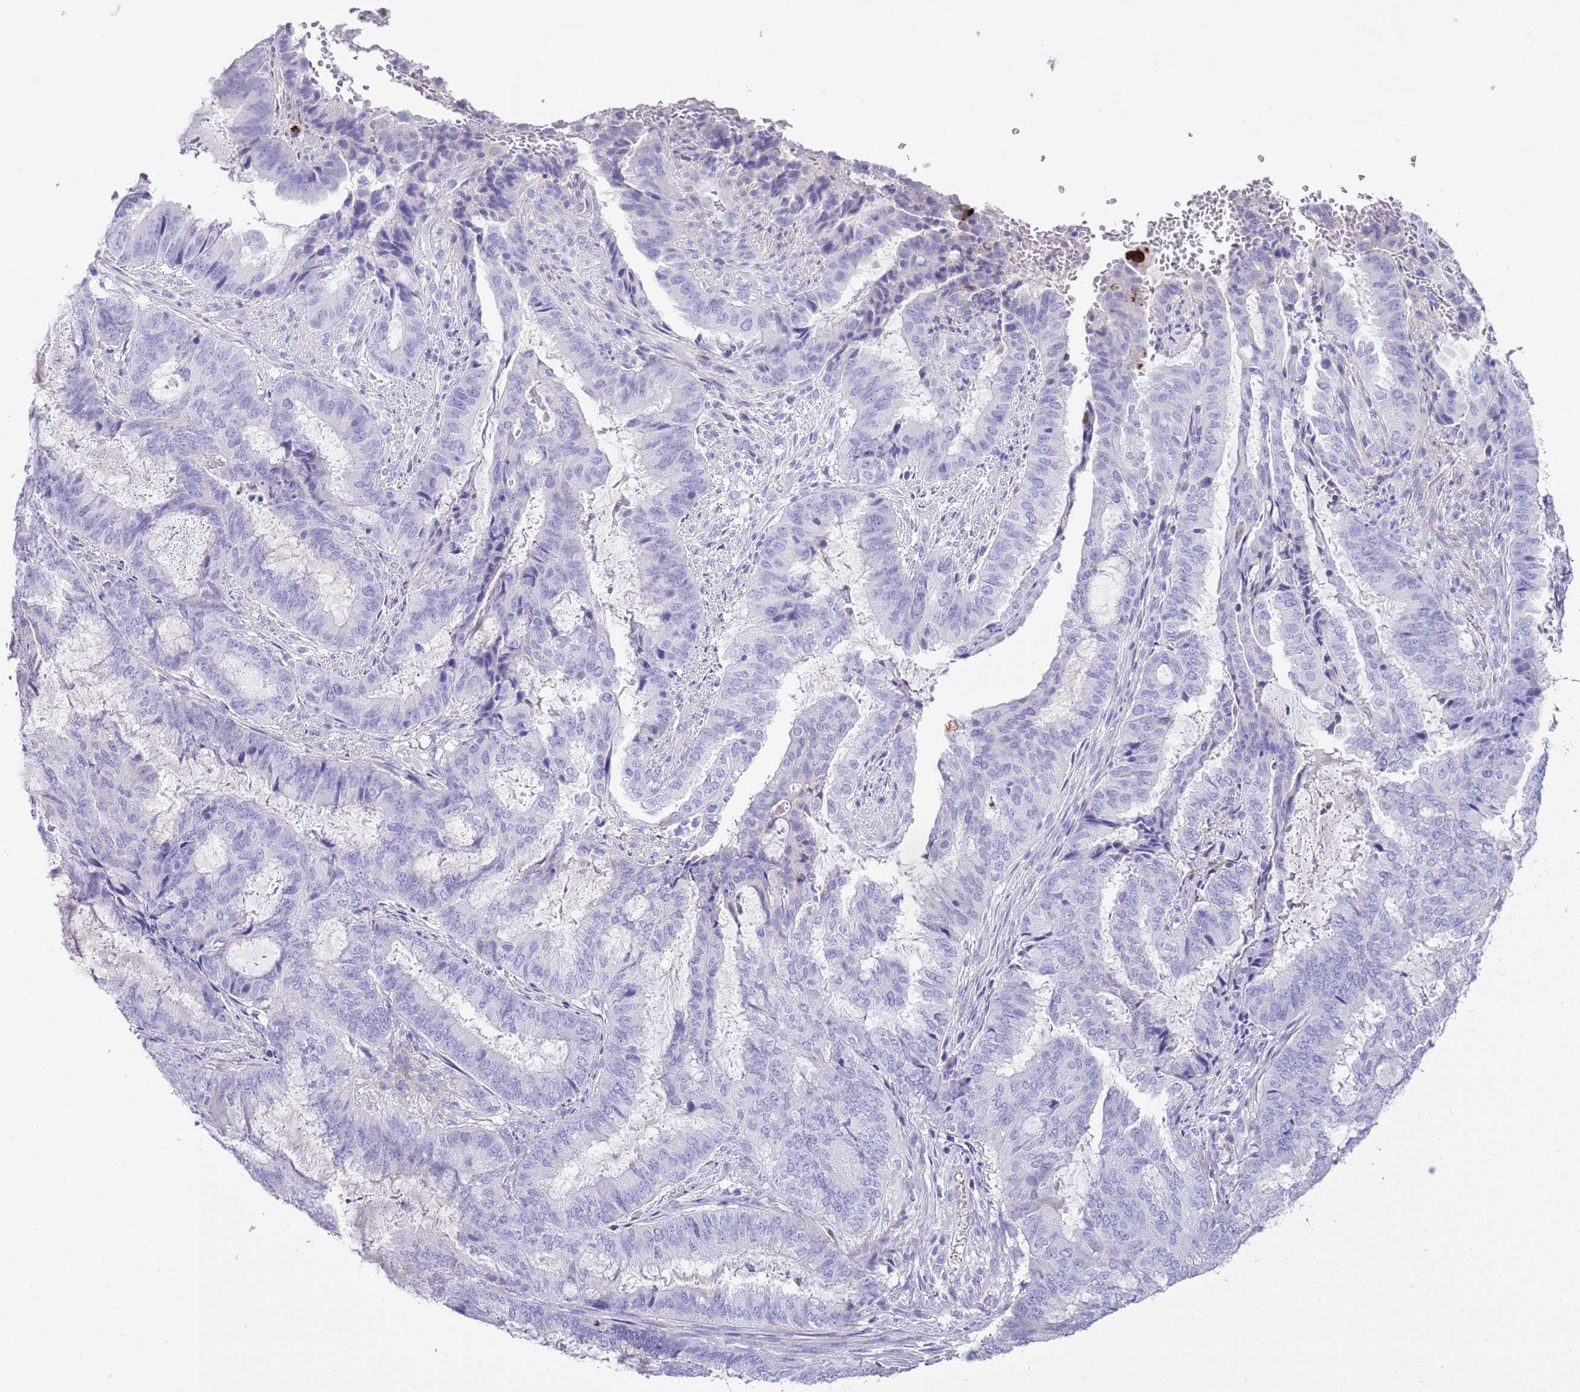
{"staining": {"intensity": "negative", "quantity": "none", "location": "none"}, "tissue": "endometrial cancer", "cell_type": "Tumor cells", "image_type": "cancer", "snomed": [{"axis": "morphology", "description": "Adenocarcinoma, NOS"}, {"axis": "topography", "description": "Endometrium"}], "caption": "Human endometrial cancer stained for a protein using IHC displays no expression in tumor cells.", "gene": "ABHD17C", "patient": {"sex": "female", "age": 51}}